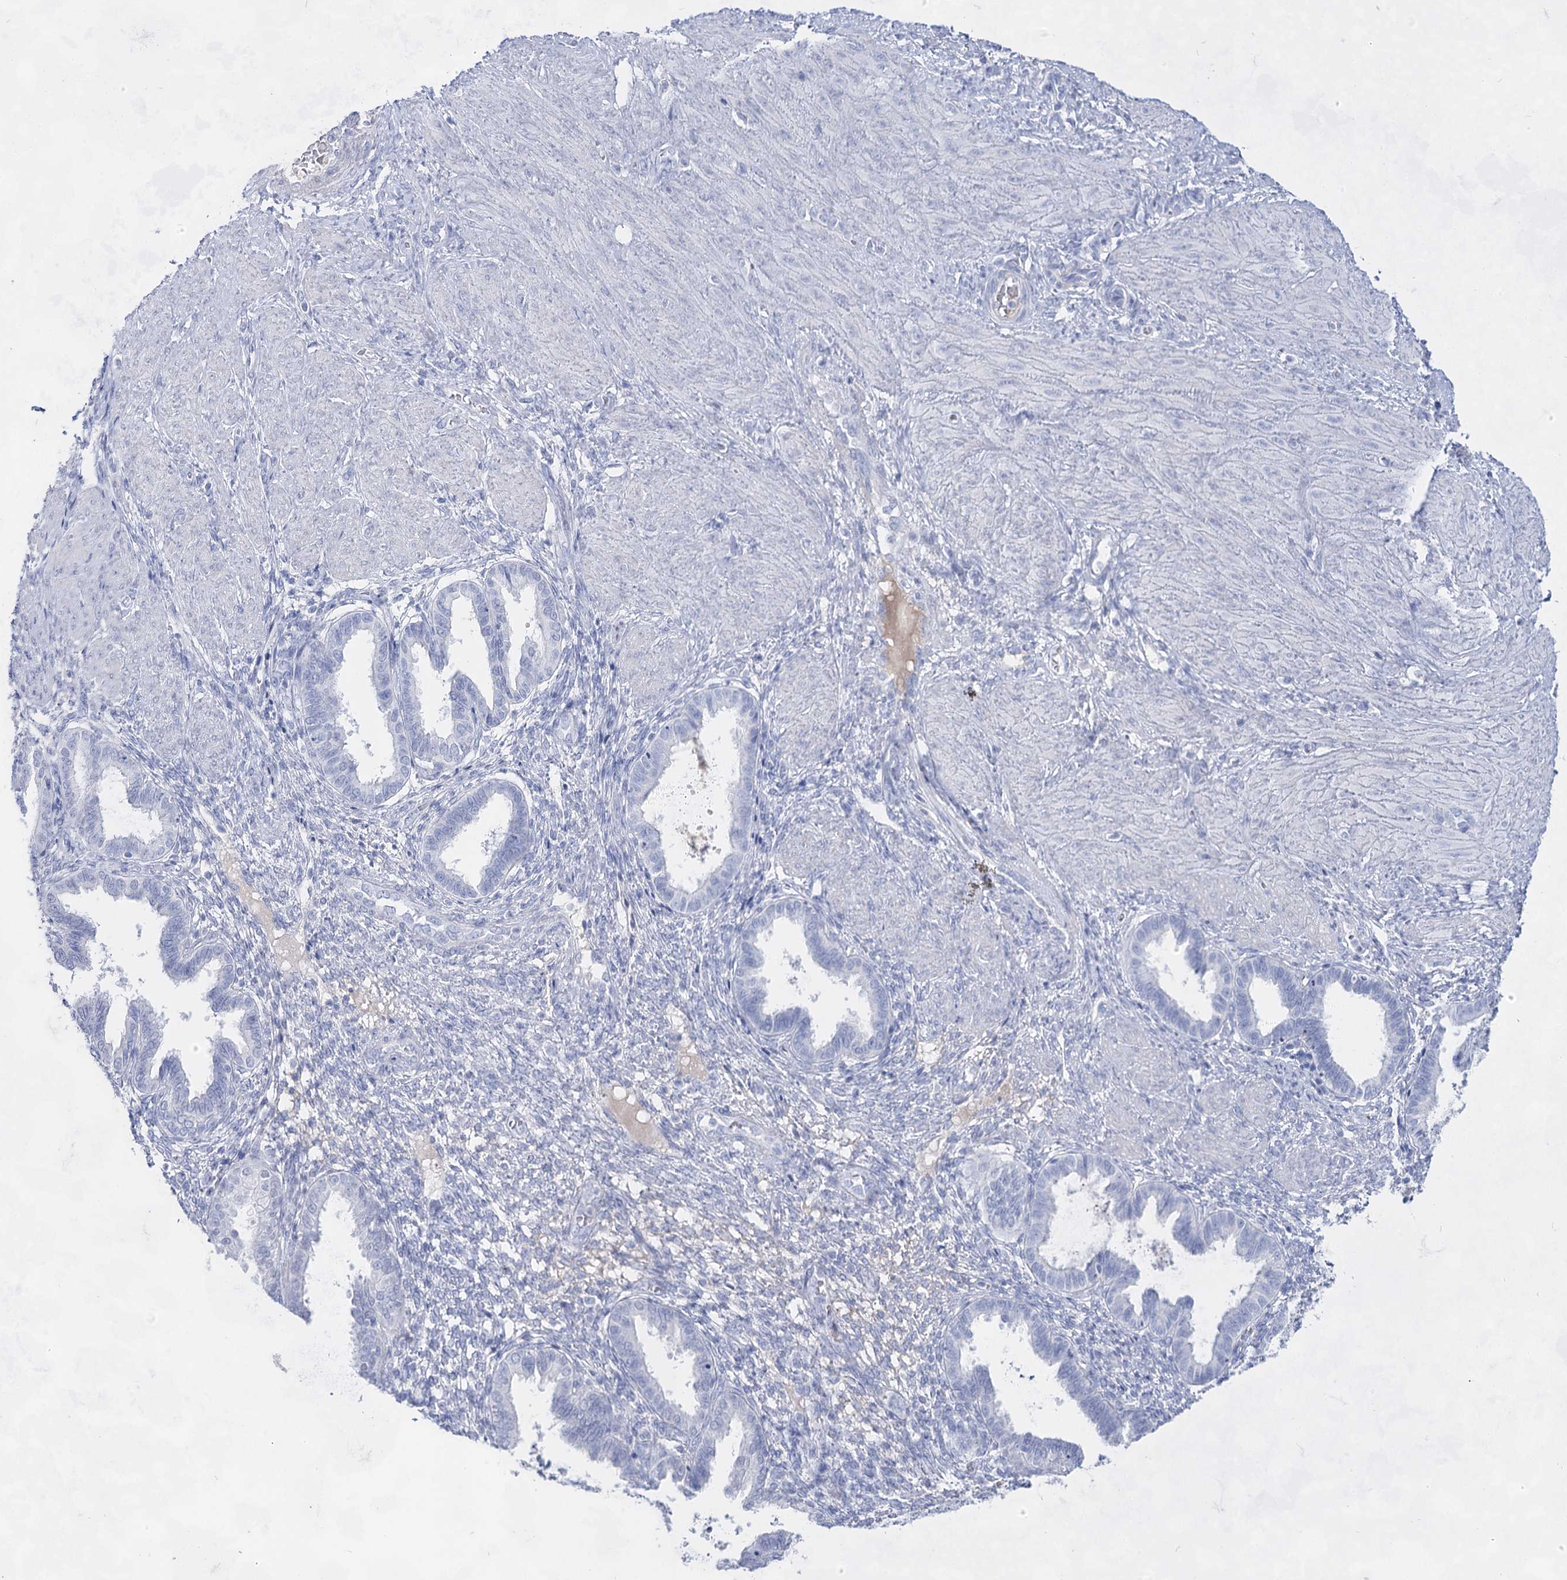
{"staining": {"intensity": "negative", "quantity": "none", "location": "none"}, "tissue": "endometrium", "cell_type": "Cells in endometrial stroma", "image_type": "normal", "snomed": [{"axis": "morphology", "description": "Normal tissue, NOS"}, {"axis": "topography", "description": "Endometrium"}], "caption": "Endometrium was stained to show a protein in brown. There is no significant positivity in cells in endometrial stroma.", "gene": "ACRV1", "patient": {"sex": "female", "age": 33}}